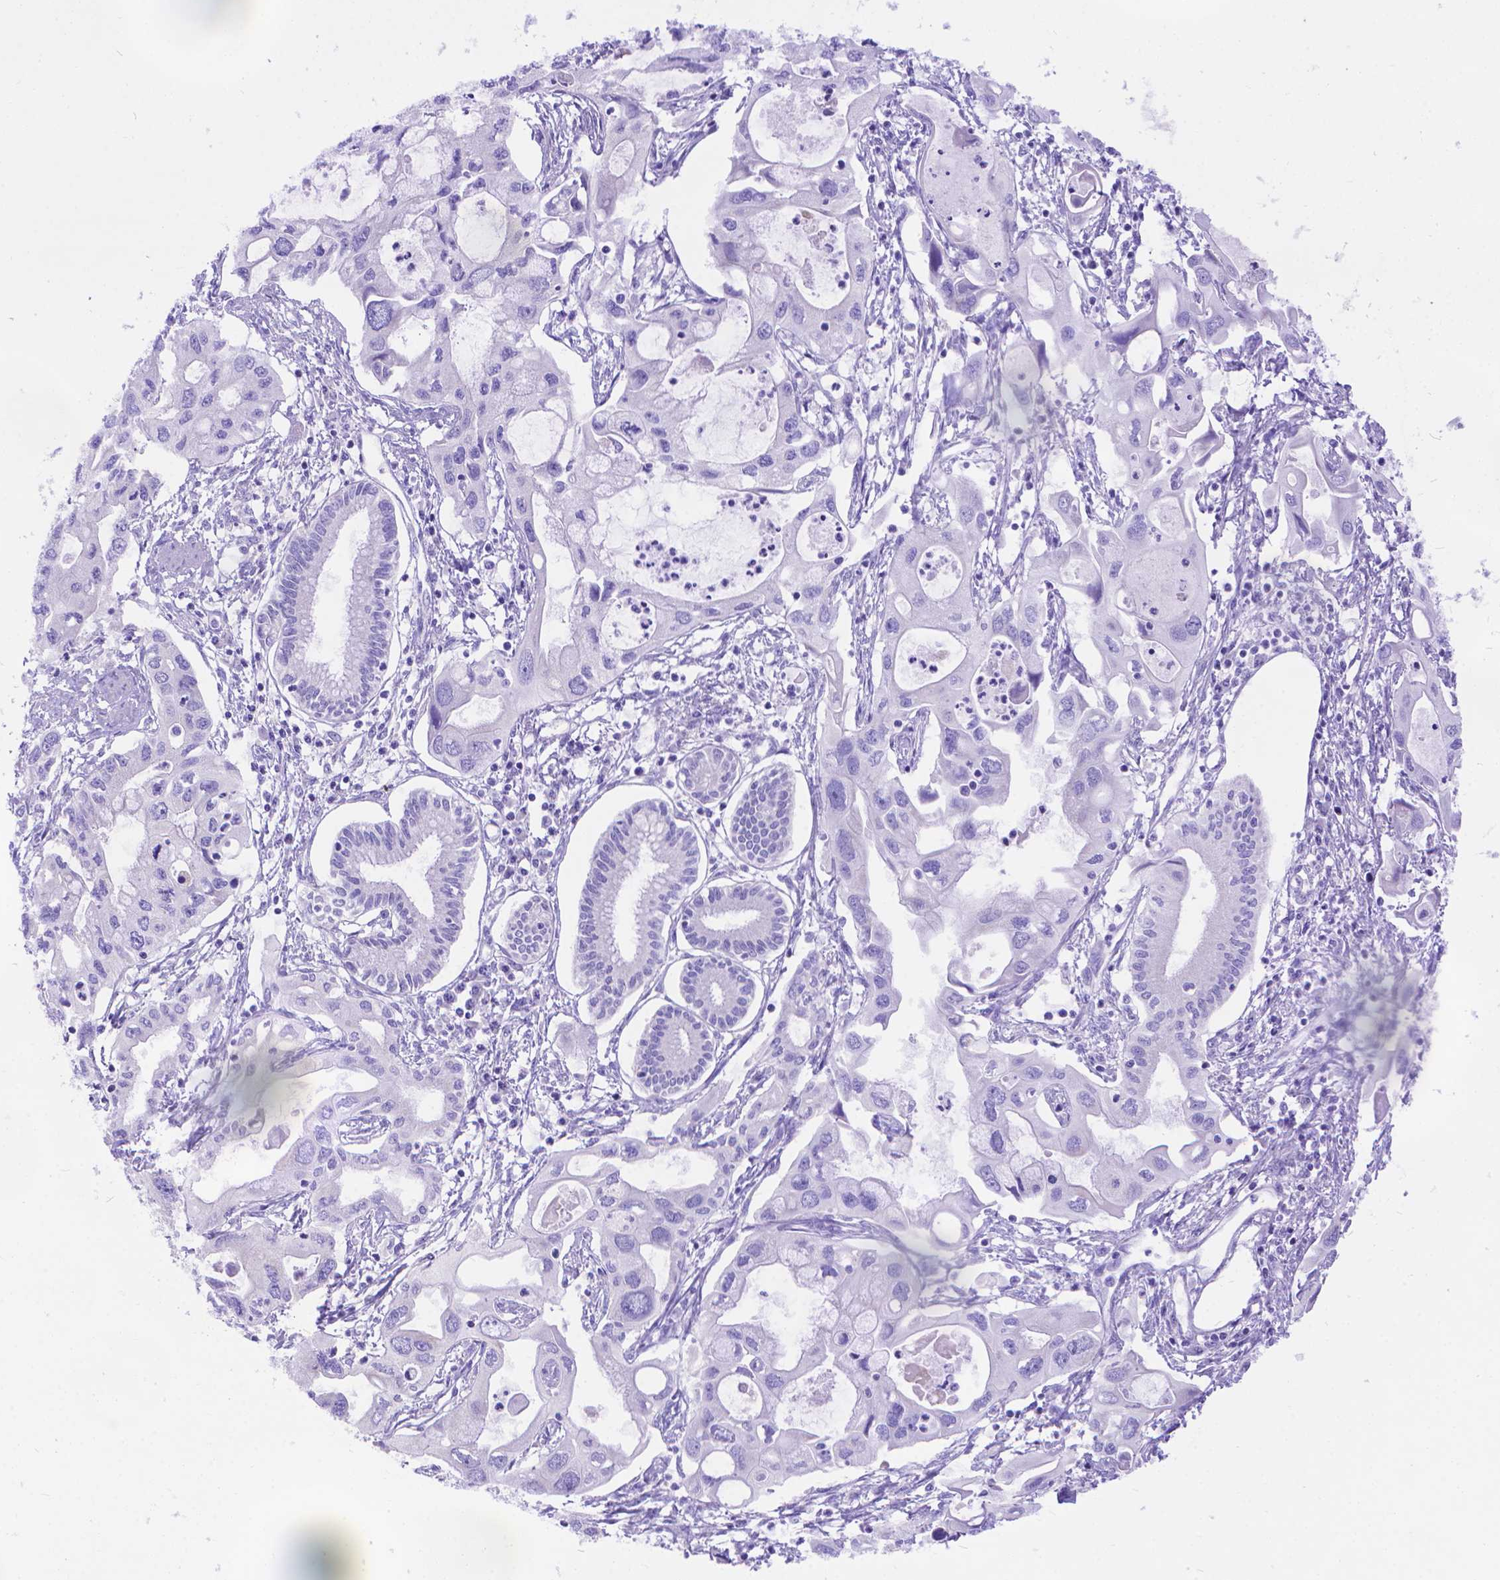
{"staining": {"intensity": "negative", "quantity": "none", "location": "none"}, "tissue": "pancreatic cancer", "cell_type": "Tumor cells", "image_type": "cancer", "snomed": [{"axis": "morphology", "description": "Adenocarcinoma, NOS"}, {"axis": "topography", "description": "Pancreas"}], "caption": "The image reveals no significant expression in tumor cells of pancreatic adenocarcinoma. (Brightfield microscopy of DAB (3,3'-diaminobenzidine) immunohistochemistry at high magnification).", "gene": "DHRS2", "patient": {"sex": "male", "age": 60}}